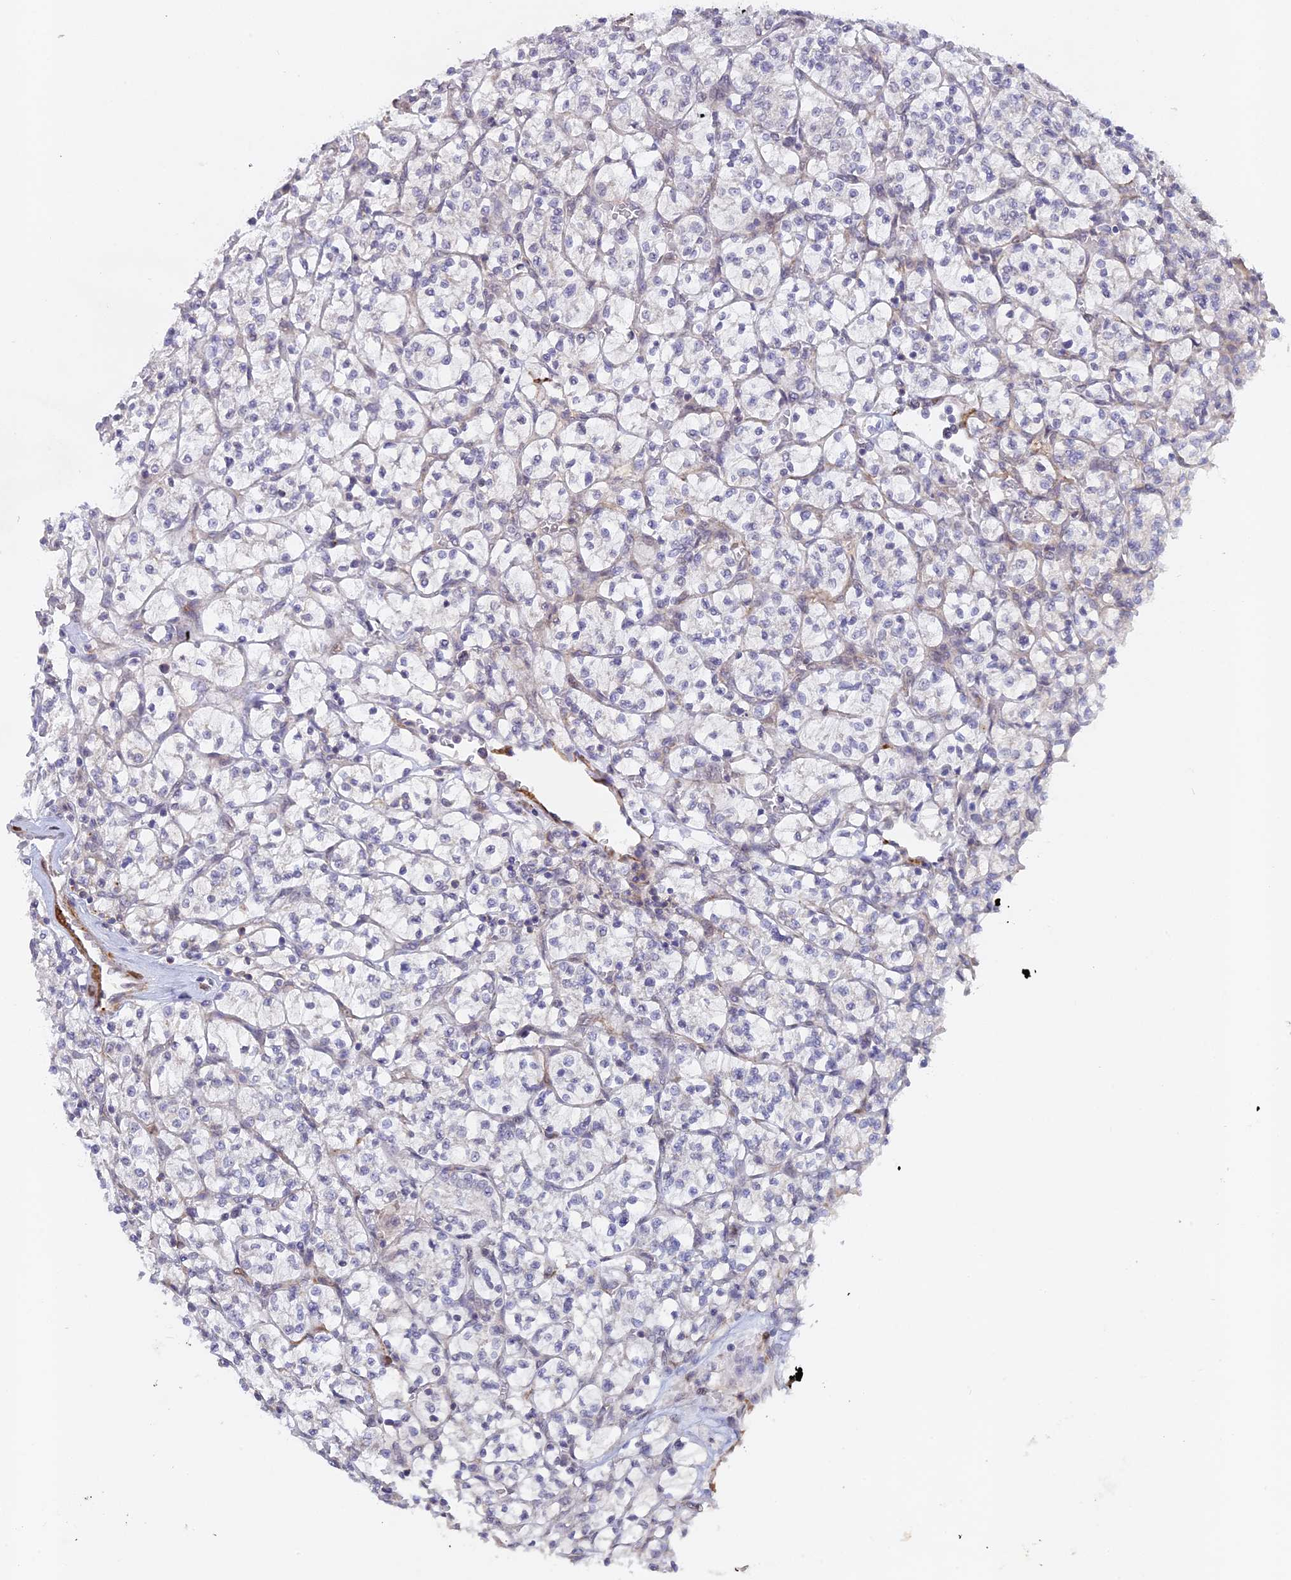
{"staining": {"intensity": "negative", "quantity": "none", "location": "none"}, "tissue": "renal cancer", "cell_type": "Tumor cells", "image_type": "cancer", "snomed": [{"axis": "morphology", "description": "Adenocarcinoma, NOS"}, {"axis": "topography", "description": "Kidney"}], "caption": "IHC histopathology image of renal cancer (adenocarcinoma) stained for a protein (brown), which exhibits no positivity in tumor cells.", "gene": "CCDC154", "patient": {"sex": "female", "age": 64}}